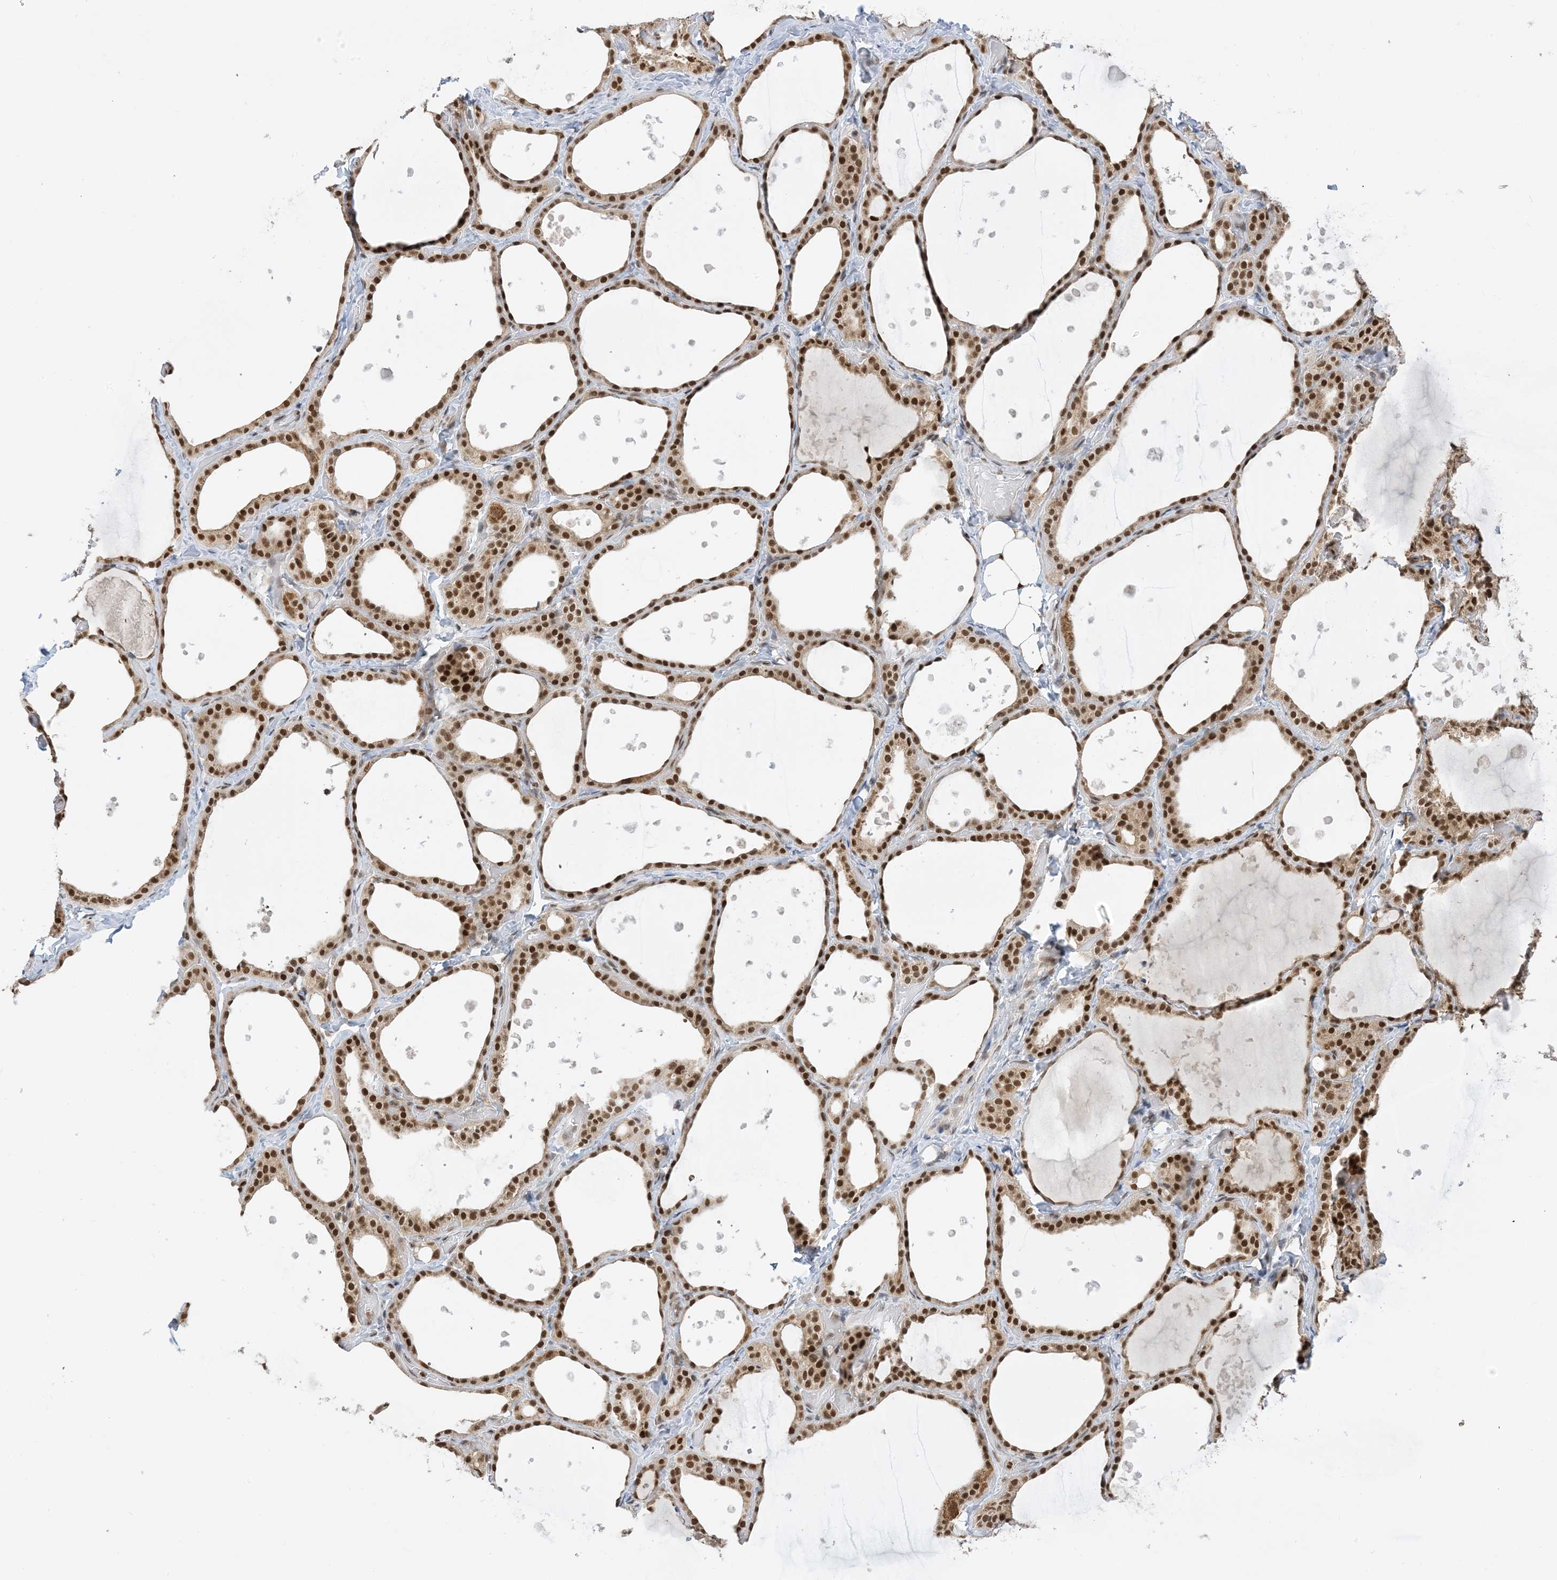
{"staining": {"intensity": "strong", "quantity": ">75%", "location": "cytoplasmic/membranous,nuclear"}, "tissue": "thyroid gland", "cell_type": "Glandular cells", "image_type": "normal", "snomed": [{"axis": "morphology", "description": "Normal tissue, NOS"}, {"axis": "topography", "description": "Thyroid gland"}], "caption": "Protein positivity by immunohistochemistry shows strong cytoplasmic/membranous,nuclear staining in approximately >75% of glandular cells in unremarkable thyroid gland.", "gene": "ZNF740", "patient": {"sex": "female", "age": 44}}